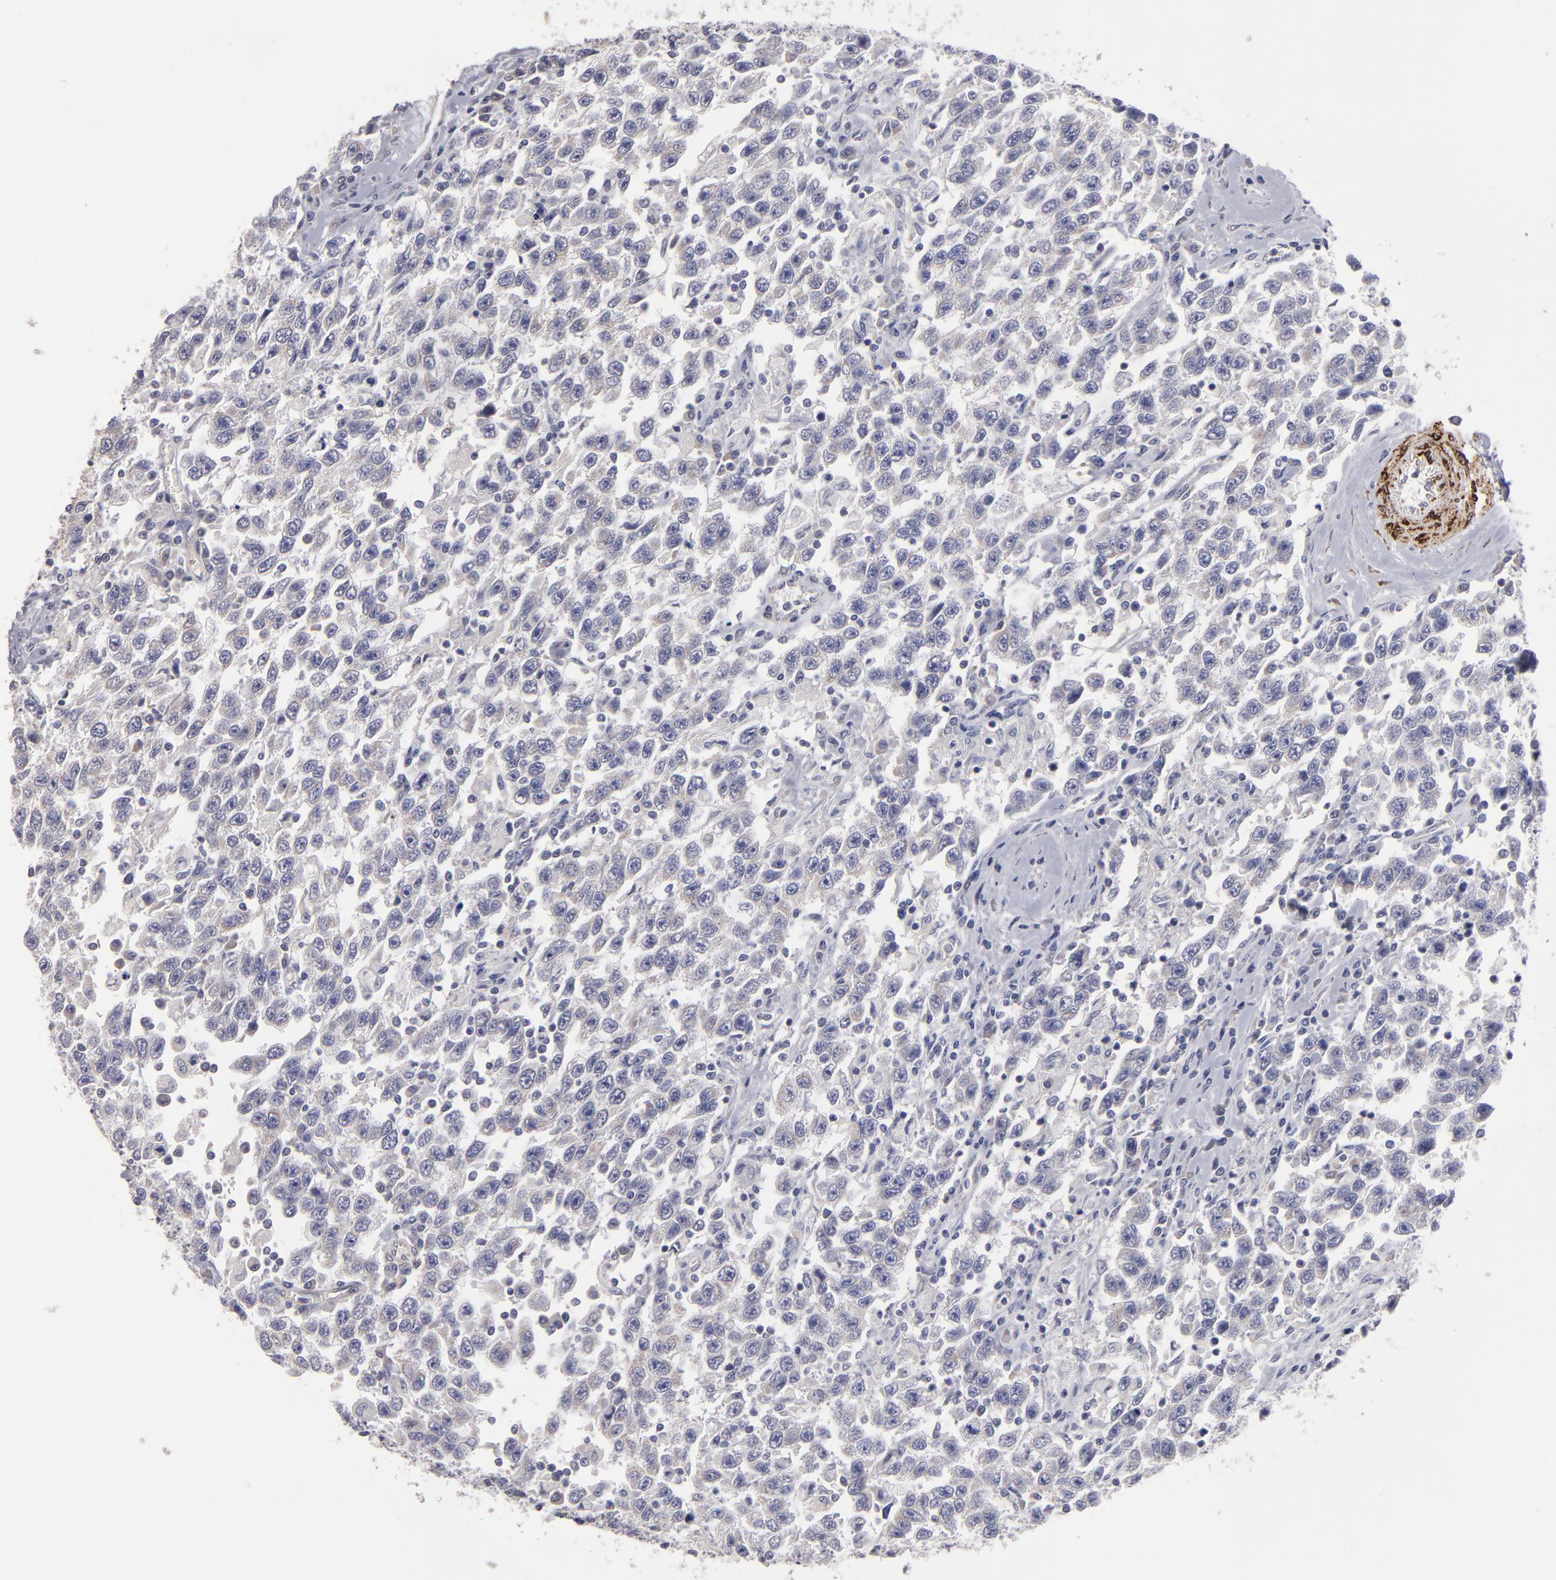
{"staining": {"intensity": "weak", "quantity": "<25%", "location": "cytoplasmic/membranous"}, "tissue": "testis cancer", "cell_type": "Tumor cells", "image_type": "cancer", "snomed": [{"axis": "morphology", "description": "Seminoma, NOS"}, {"axis": "topography", "description": "Testis"}], "caption": "IHC of testis seminoma shows no expression in tumor cells.", "gene": "SLMAP", "patient": {"sex": "male", "age": 41}}